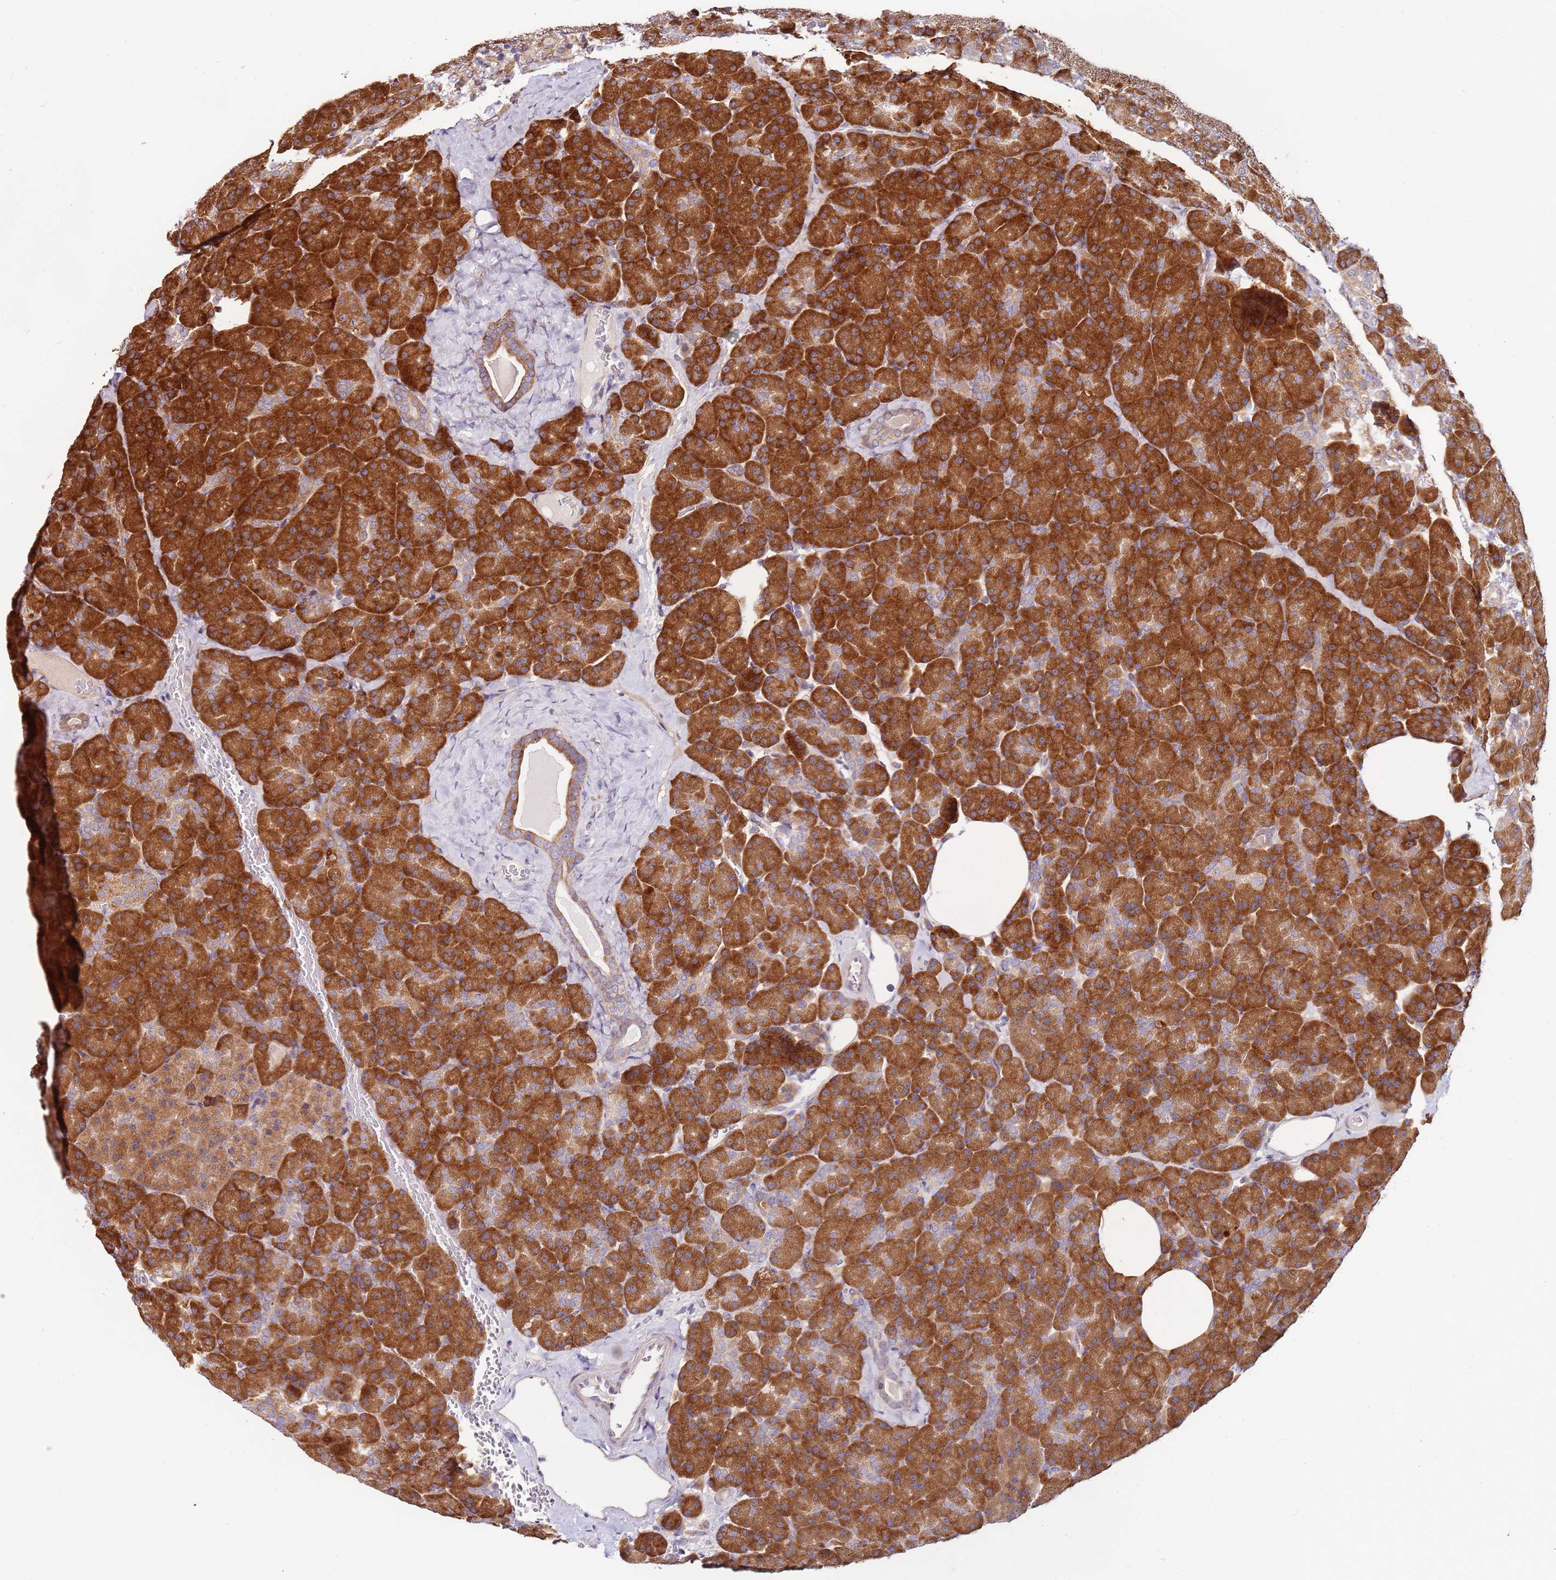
{"staining": {"intensity": "strong", "quantity": ">75%", "location": "cytoplasmic/membranous"}, "tissue": "pancreas", "cell_type": "Exocrine glandular cells", "image_type": "normal", "snomed": [{"axis": "morphology", "description": "Normal tissue, NOS"}, {"axis": "morphology", "description": "Carcinoid, malignant, NOS"}, {"axis": "topography", "description": "Pancreas"}], "caption": "This micrograph demonstrates IHC staining of normal human pancreas, with high strong cytoplasmic/membranous positivity in approximately >75% of exocrine glandular cells.", "gene": "RPS3A", "patient": {"sex": "female", "age": 35}}